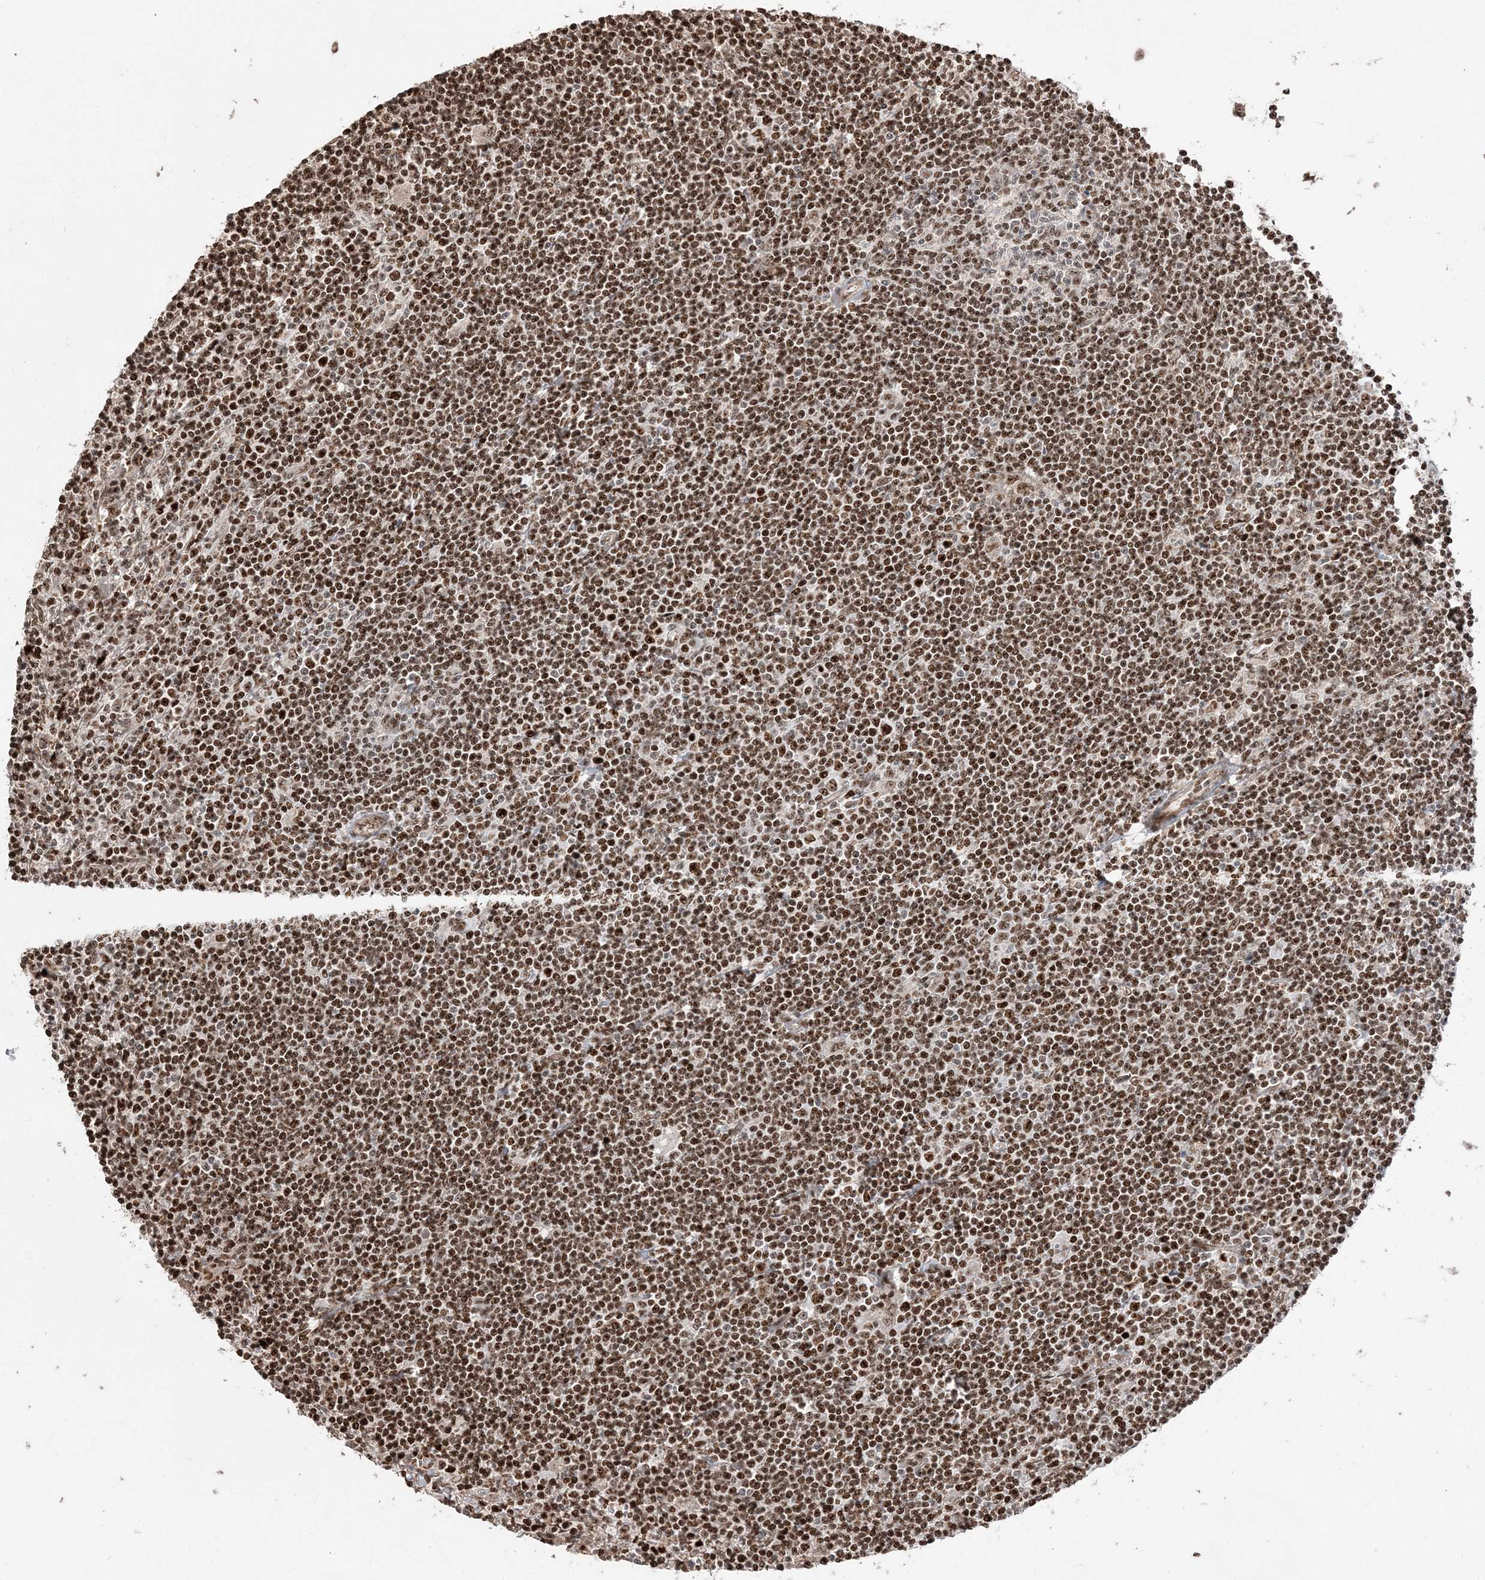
{"staining": {"intensity": "moderate", "quantity": ">75%", "location": "nuclear"}, "tissue": "lymphoma", "cell_type": "Tumor cells", "image_type": "cancer", "snomed": [{"axis": "morphology", "description": "Malignant lymphoma, non-Hodgkin's type, Low grade"}, {"axis": "topography", "description": "Spleen"}], "caption": "A brown stain highlights moderate nuclear expression of a protein in lymphoma tumor cells. (Brightfield microscopy of DAB IHC at high magnification).", "gene": "RBM17", "patient": {"sex": "male", "age": 76}}